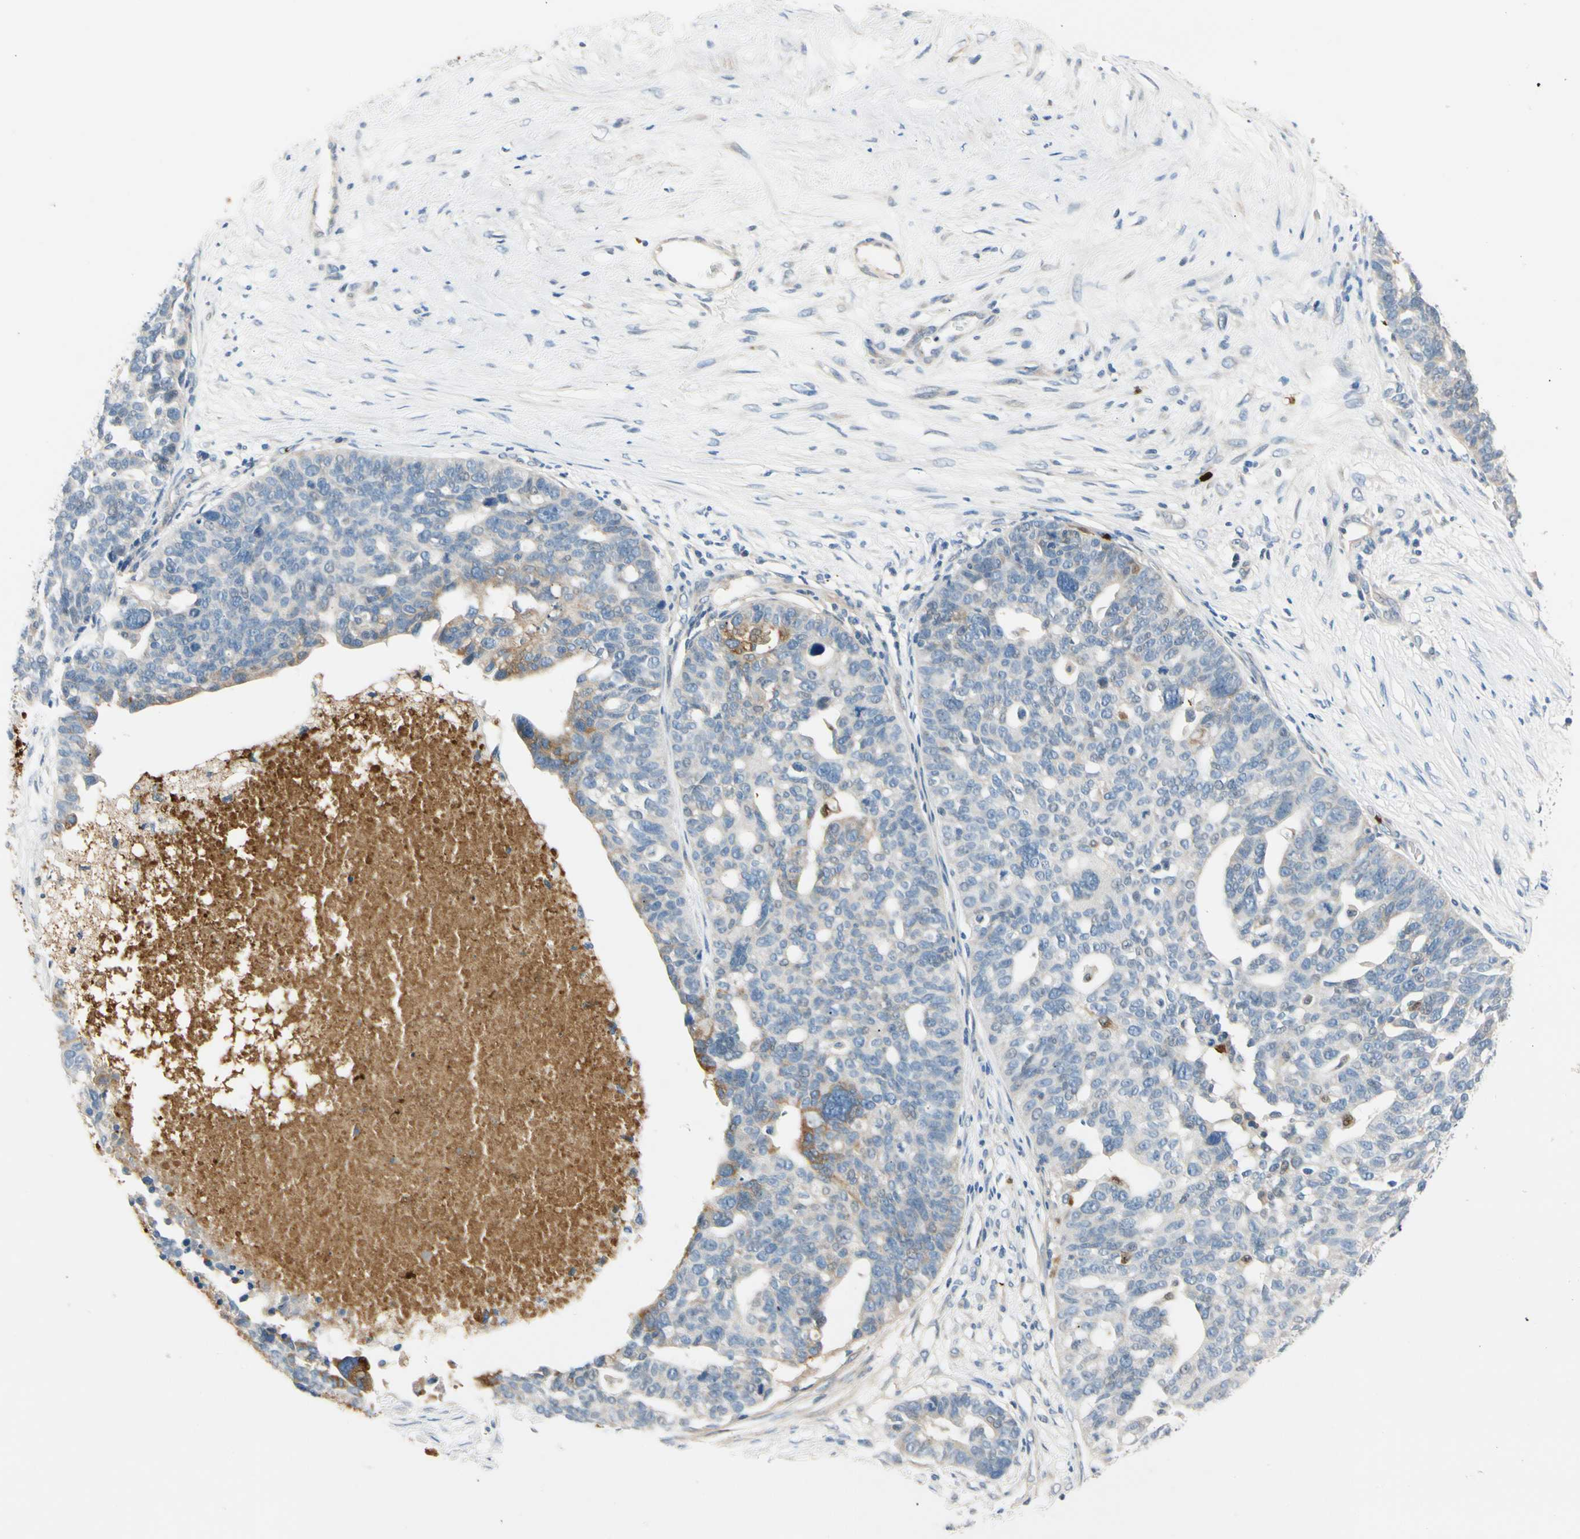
{"staining": {"intensity": "negative", "quantity": "none", "location": "none"}, "tissue": "ovarian cancer", "cell_type": "Tumor cells", "image_type": "cancer", "snomed": [{"axis": "morphology", "description": "Cystadenocarcinoma, serous, NOS"}, {"axis": "topography", "description": "Ovary"}], "caption": "Micrograph shows no protein expression in tumor cells of ovarian serous cystadenocarcinoma tissue. (DAB immunohistochemistry visualized using brightfield microscopy, high magnification).", "gene": "TRAF5", "patient": {"sex": "female", "age": 59}}